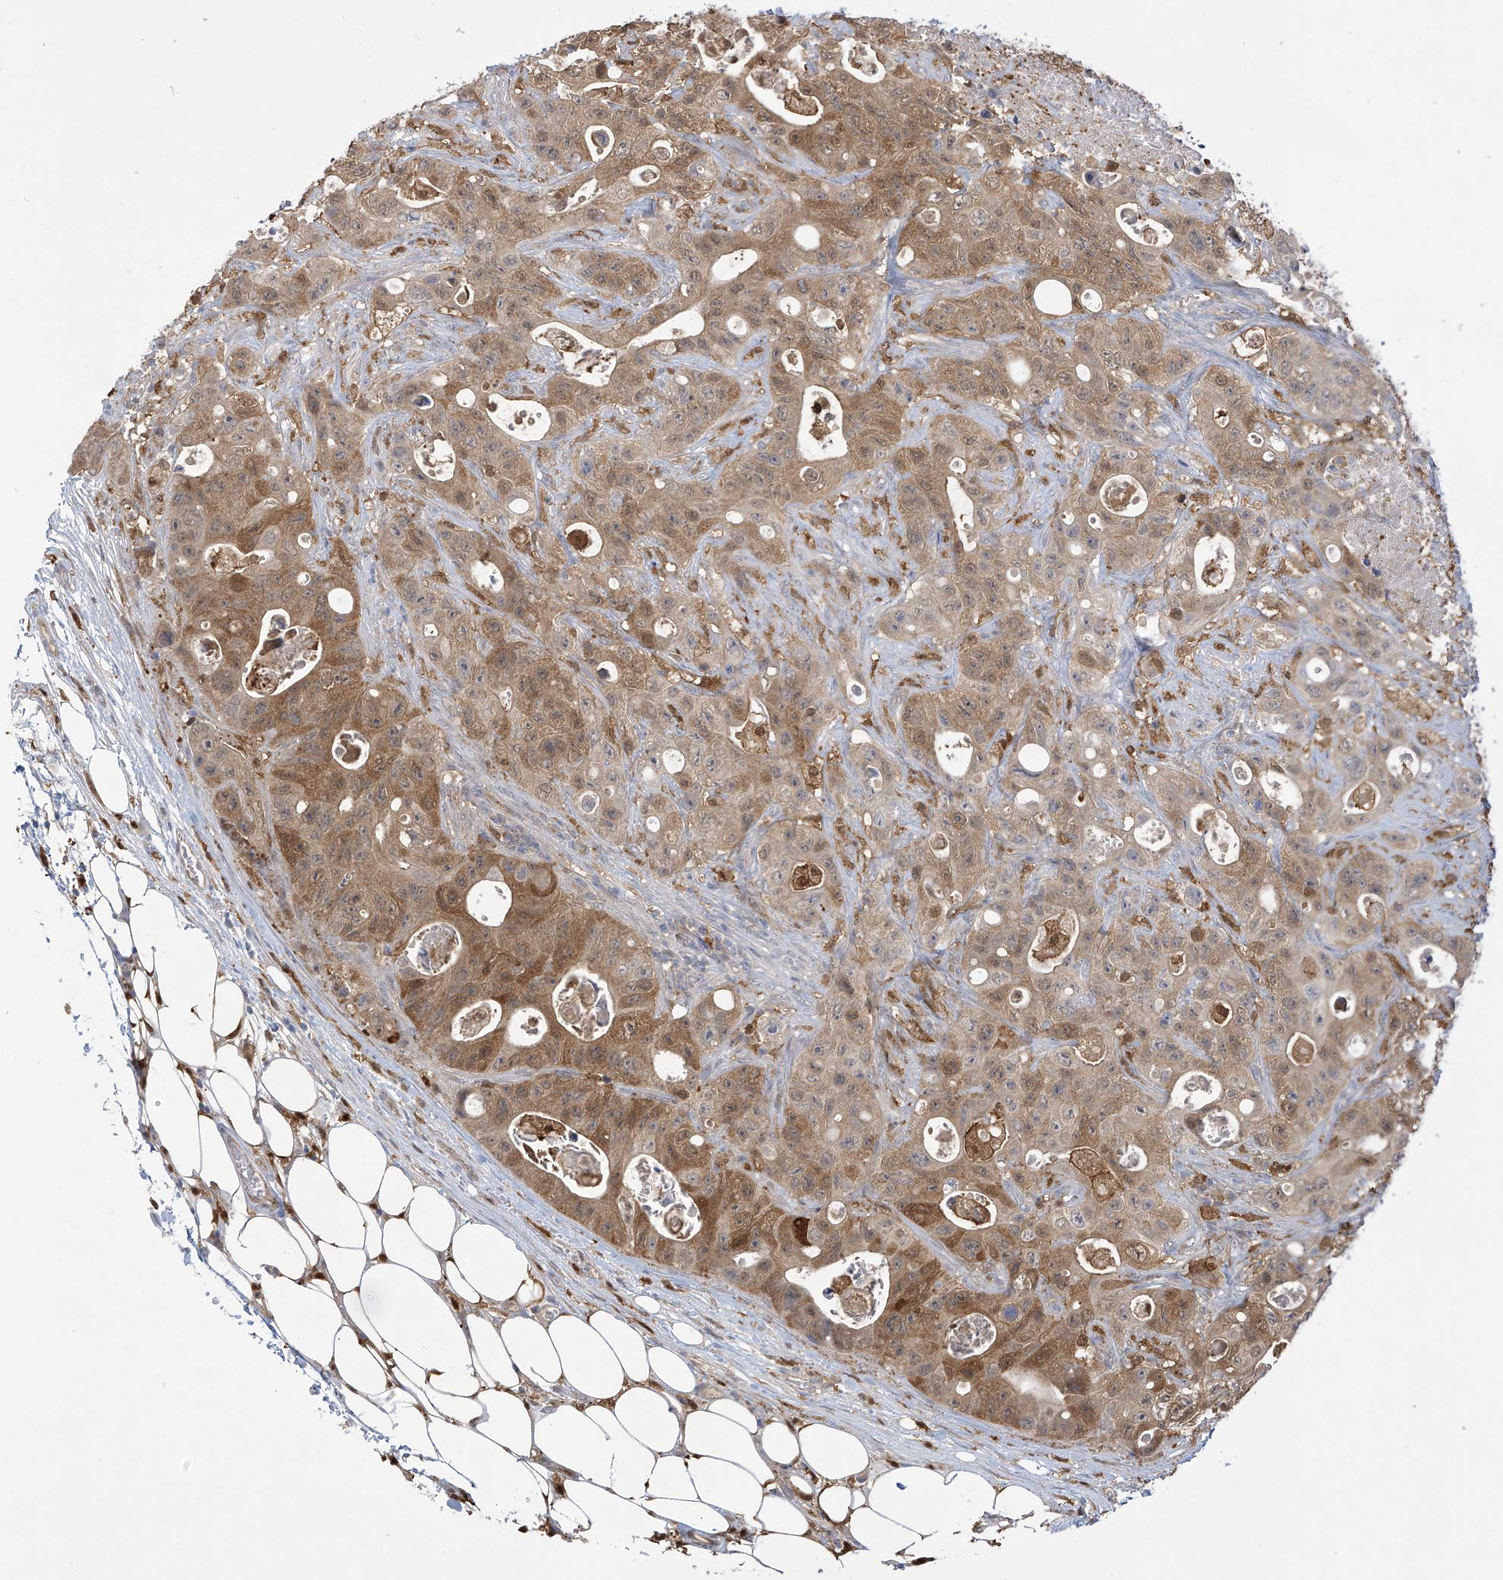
{"staining": {"intensity": "moderate", "quantity": ">75%", "location": "cytoplasmic/membranous"}, "tissue": "colorectal cancer", "cell_type": "Tumor cells", "image_type": "cancer", "snomed": [{"axis": "morphology", "description": "Adenocarcinoma, NOS"}, {"axis": "topography", "description": "Colon"}], "caption": "Adenocarcinoma (colorectal) tissue reveals moderate cytoplasmic/membranous positivity in about >75% of tumor cells, visualized by immunohistochemistry. Immunohistochemistry (ihc) stains the protein of interest in brown and the nuclei are stained blue.", "gene": "IDH1", "patient": {"sex": "female", "age": 46}}